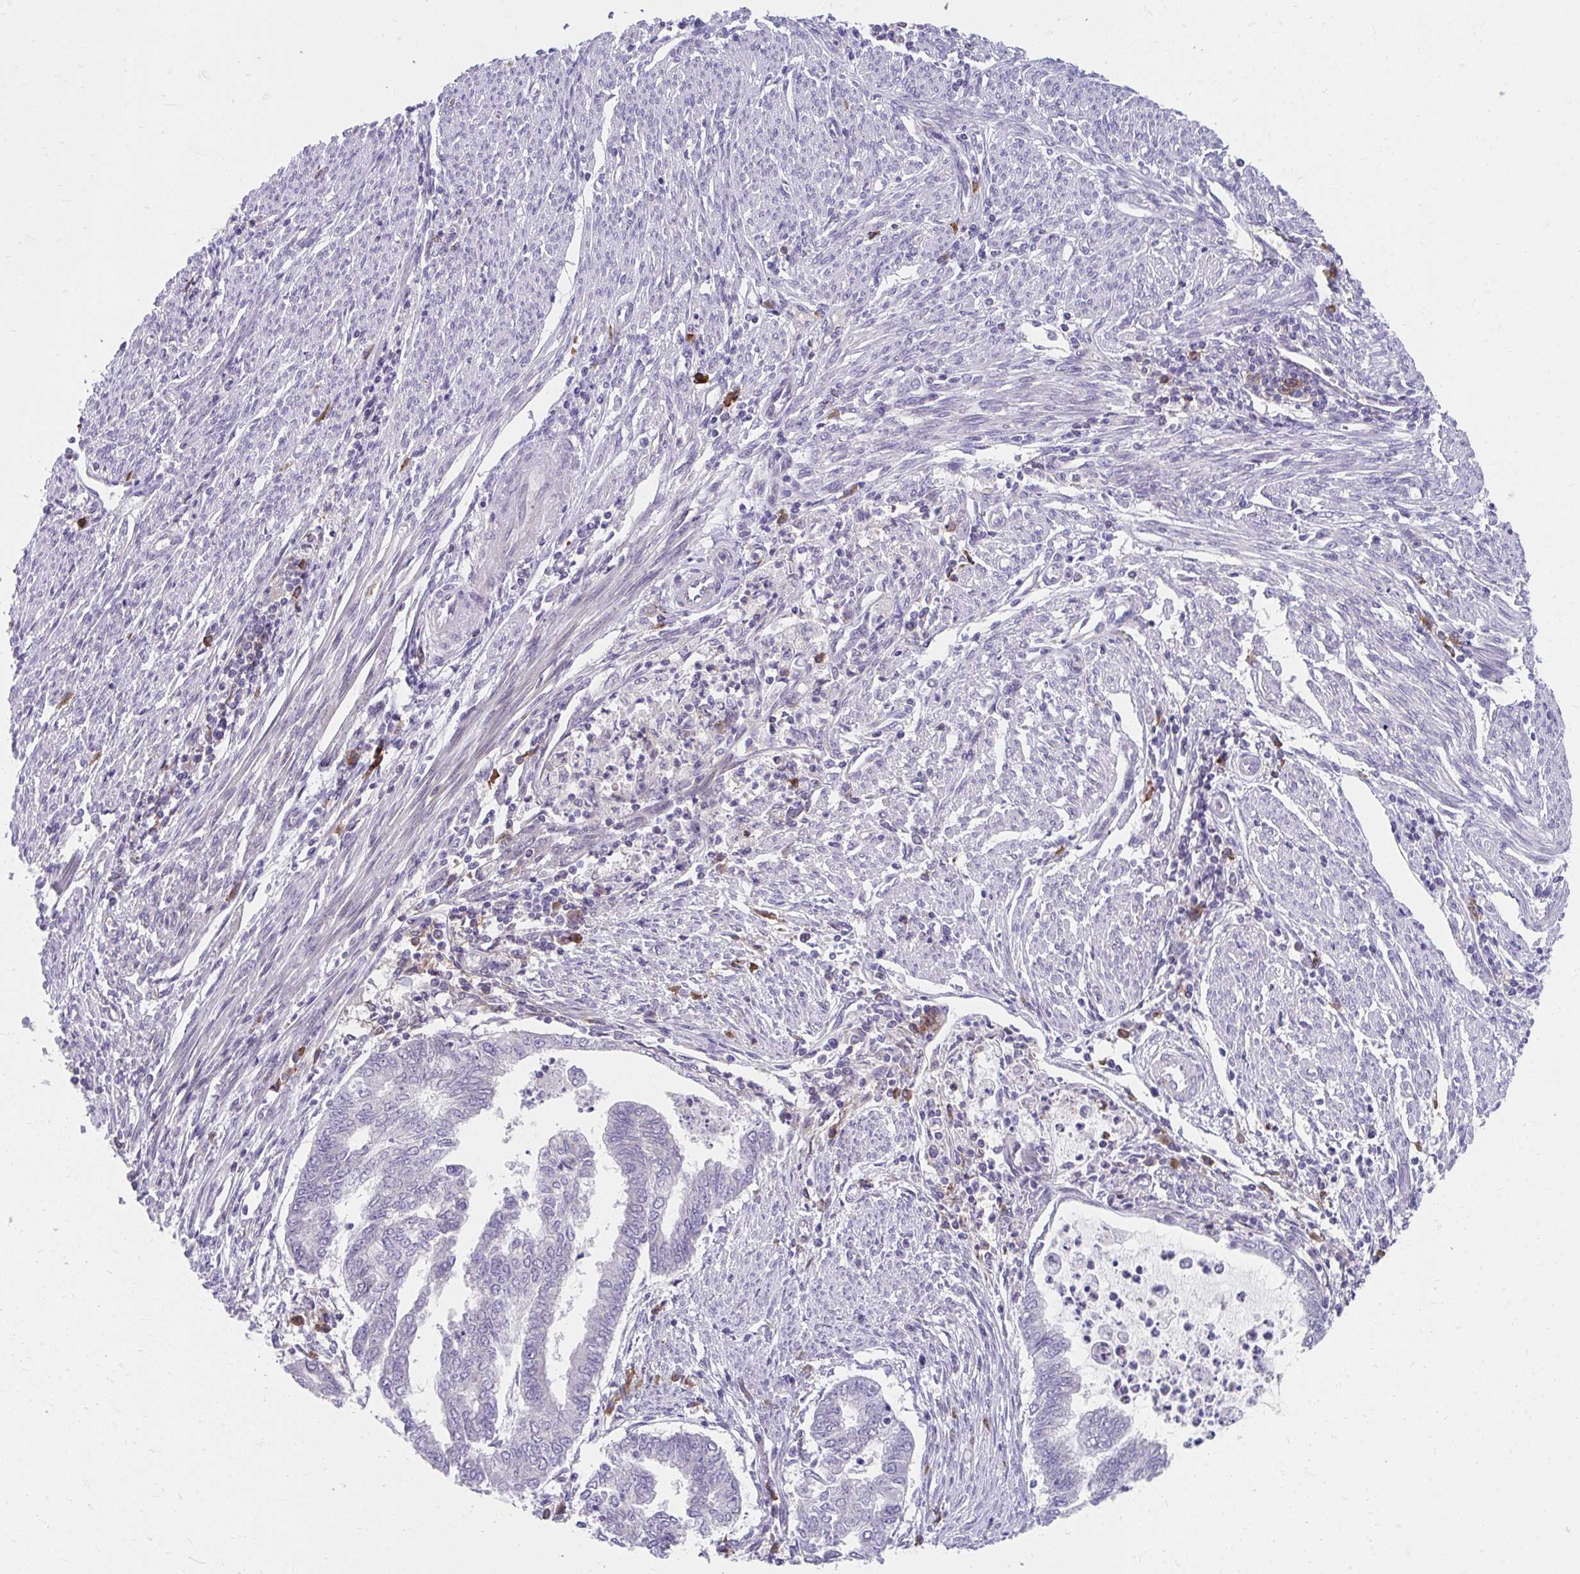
{"staining": {"intensity": "negative", "quantity": "none", "location": "none"}, "tissue": "endometrial cancer", "cell_type": "Tumor cells", "image_type": "cancer", "snomed": [{"axis": "morphology", "description": "Adenocarcinoma, NOS"}, {"axis": "topography", "description": "Endometrium"}], "caption": "Human endometrial cancer (adenocarcinoma) stained for a protein using immunohistochemistry reveals no positivity in tumor cells.", "gene": "SLAMF7", "patient": {"sex": "female", "age": 79}}